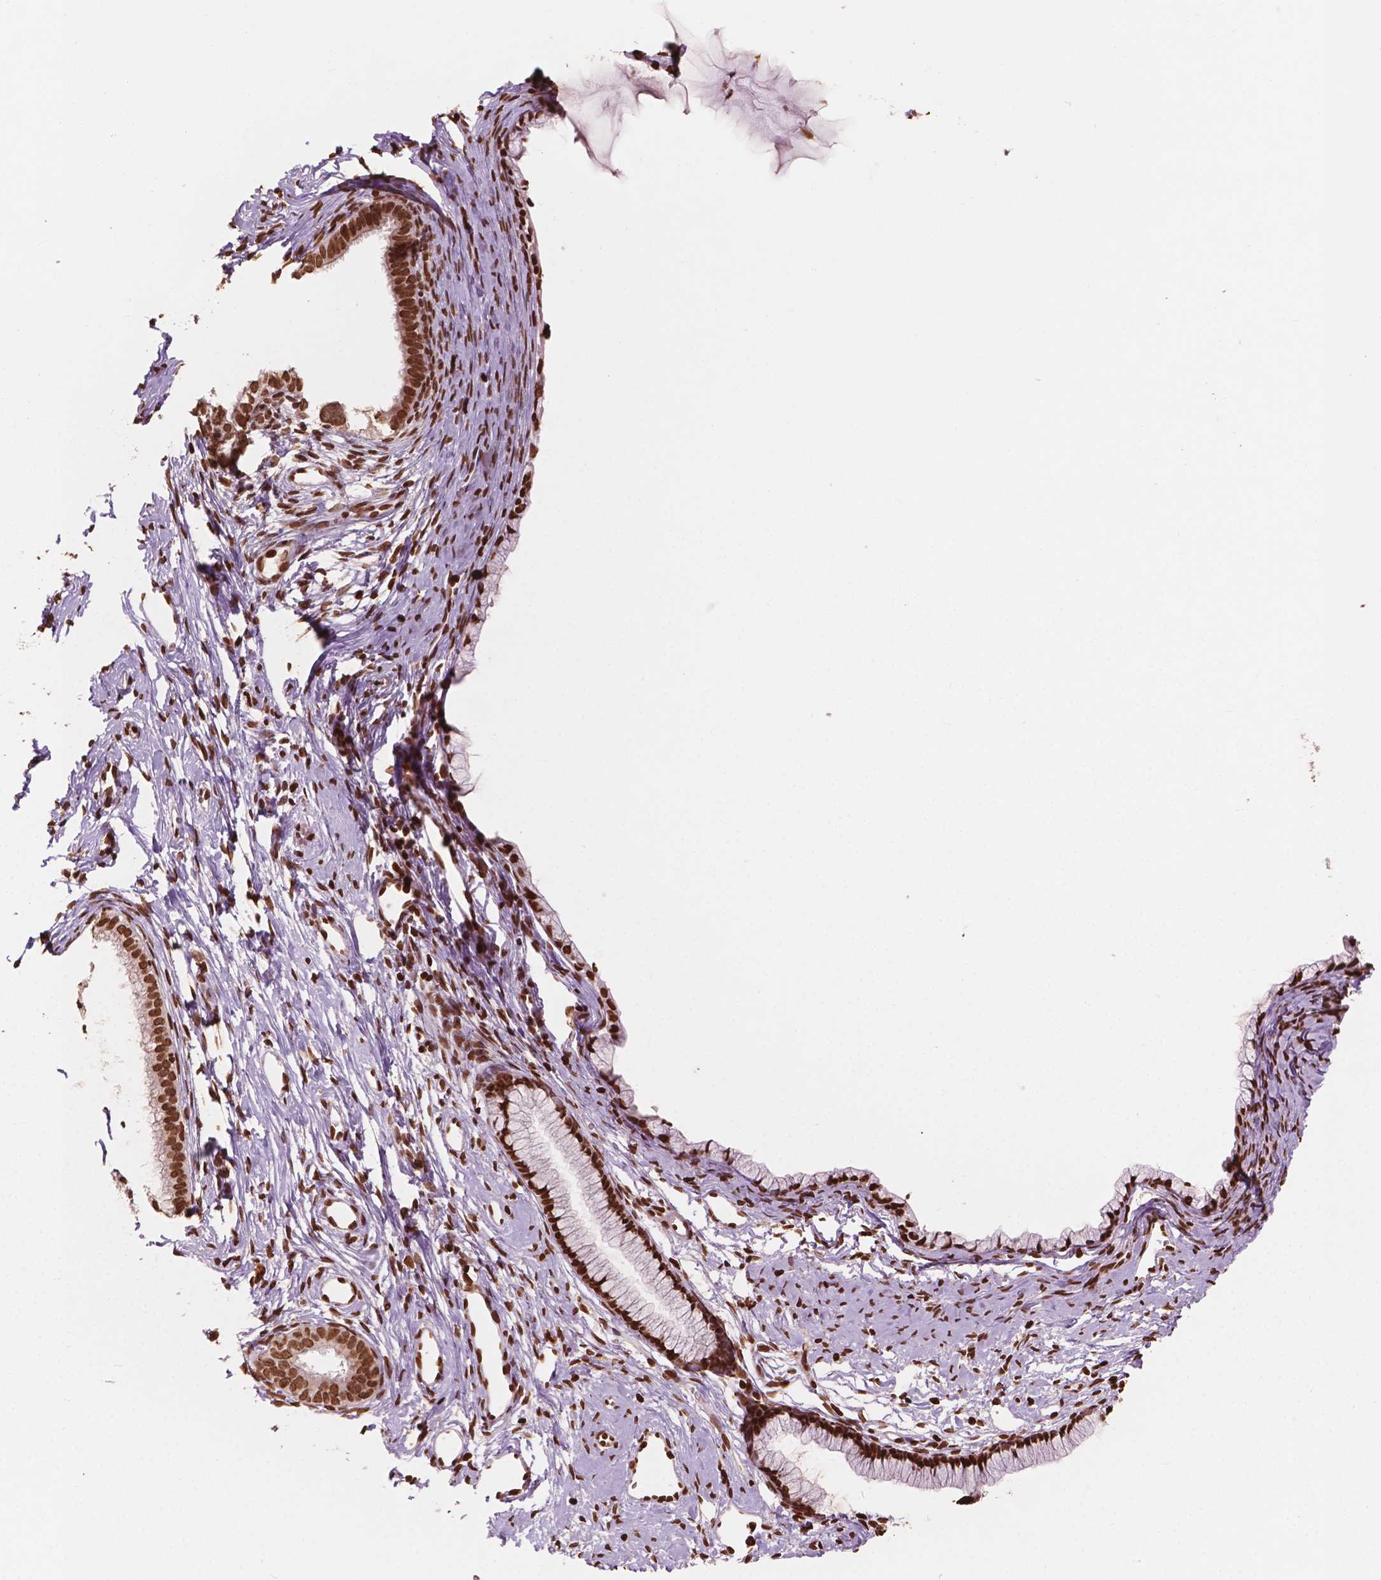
{"staining": {"intensity": "strong", "quantity": ">75%", "location": "nuclear"}, "tissue": "cervix", "cell_type": "Glandular cells", "image_type": "normal", "snomed": [{"axis": "morphology", "description": "Normal tissue, NOS"}, {"axis": "topography", "description": "Cervix"}], "caption": "DAB (3,3'-diaminobenzidine) immunohistochemical staining of normal human cervix demonstrates strong nuclear protein positivity in about >75% of glandular cells.", "gene": "H3C7", "patient": {"sex": "female", "age": 40}}